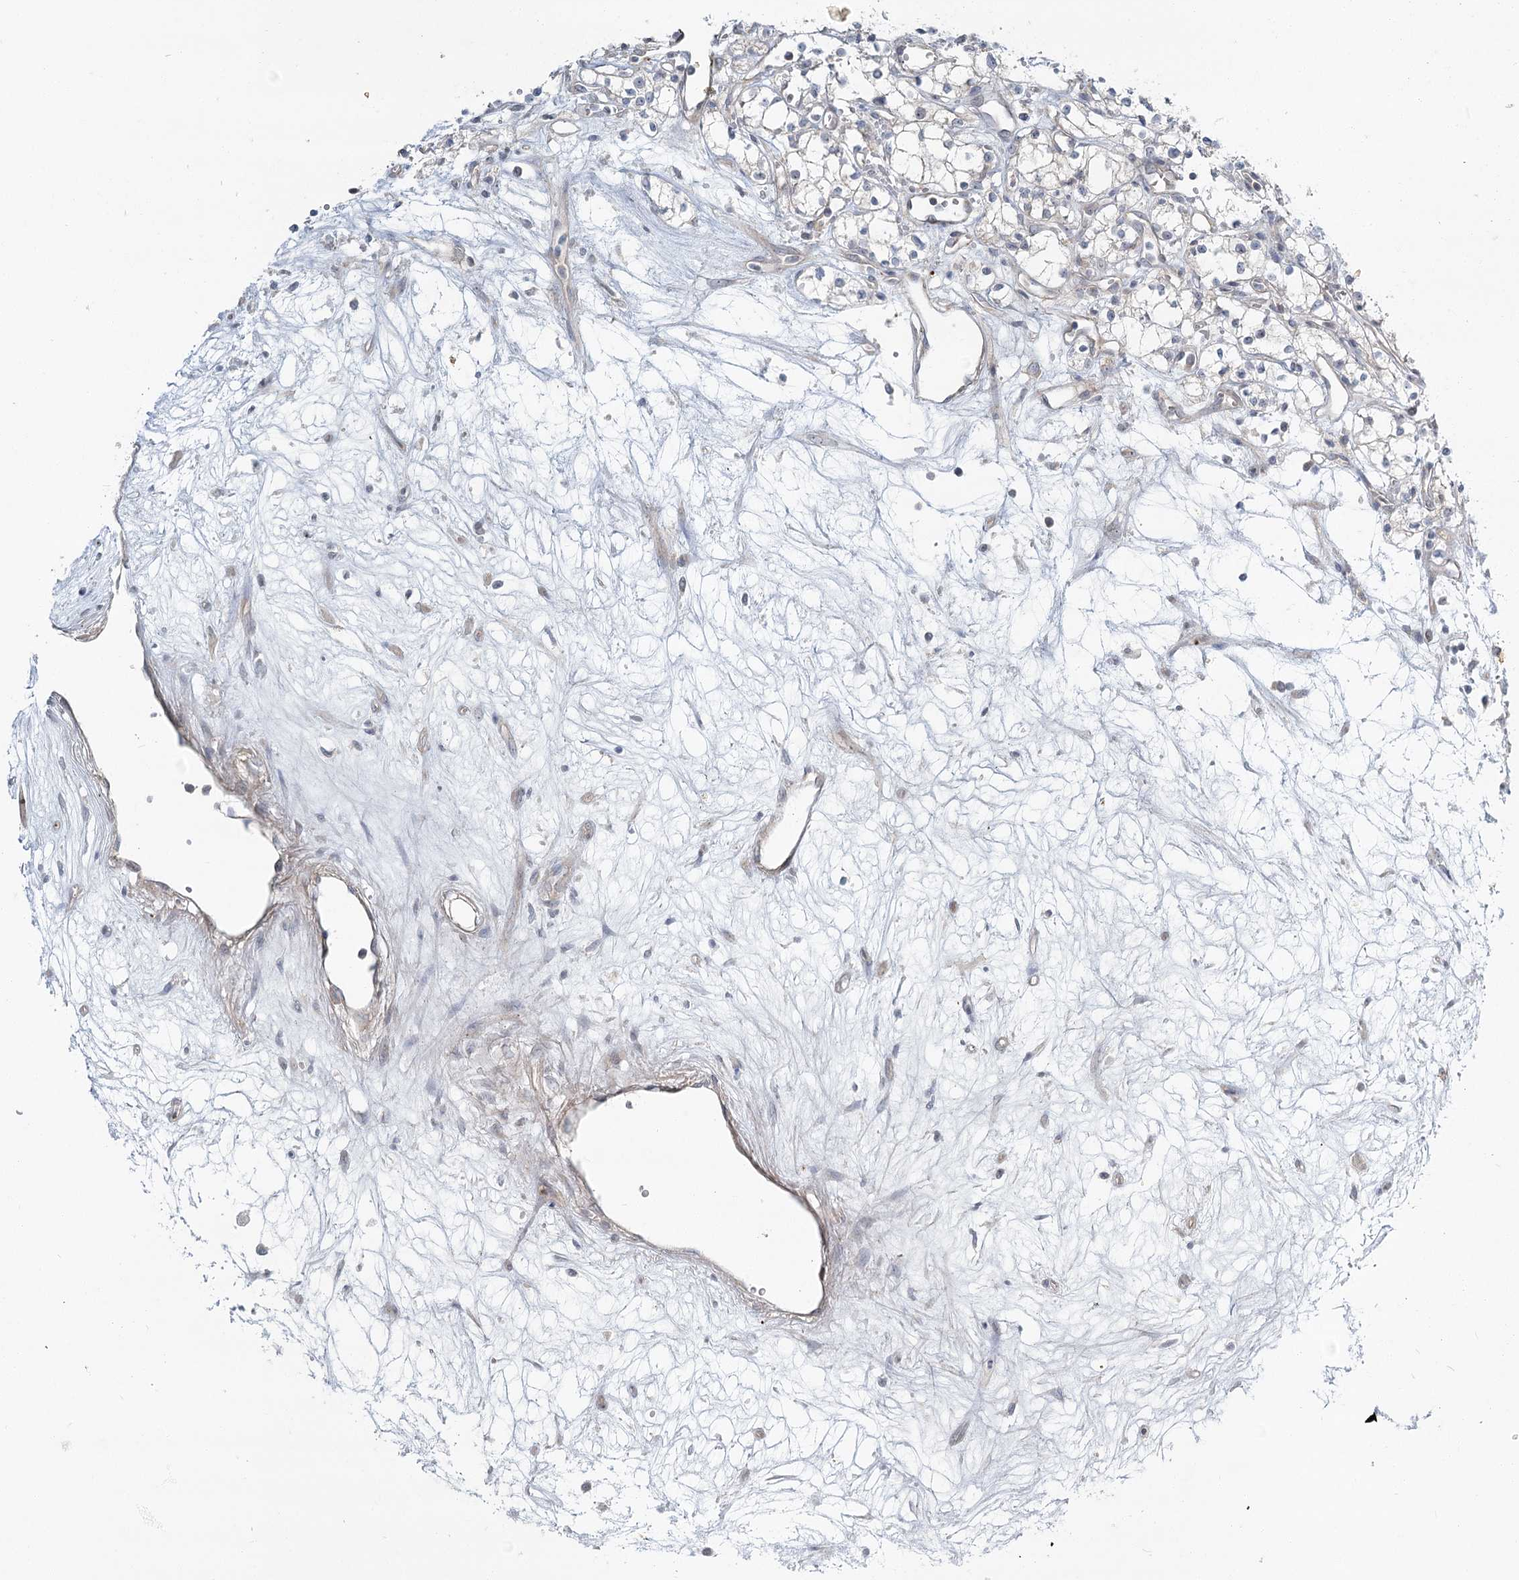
{"staining": {"intensity": "negative", "quantity": "none", "location": "none"}, "tissue": "renal cancer", "cell_type": "Tumor cells", "image_type": "cancer", "snomed": [{"axis": "morphology", "description": "Adenocarcinoma, NOS"}, {"axis": "topography", "description": "Kidney"}], "caption": "Tumor cells show no significant expression in renal cancer (adenocarcinoma). (DAB IHC visualized using brightfield microscopy, high magnification).", "gene": "SPINK13", "patient": {"sex": "male", "age": 59}}